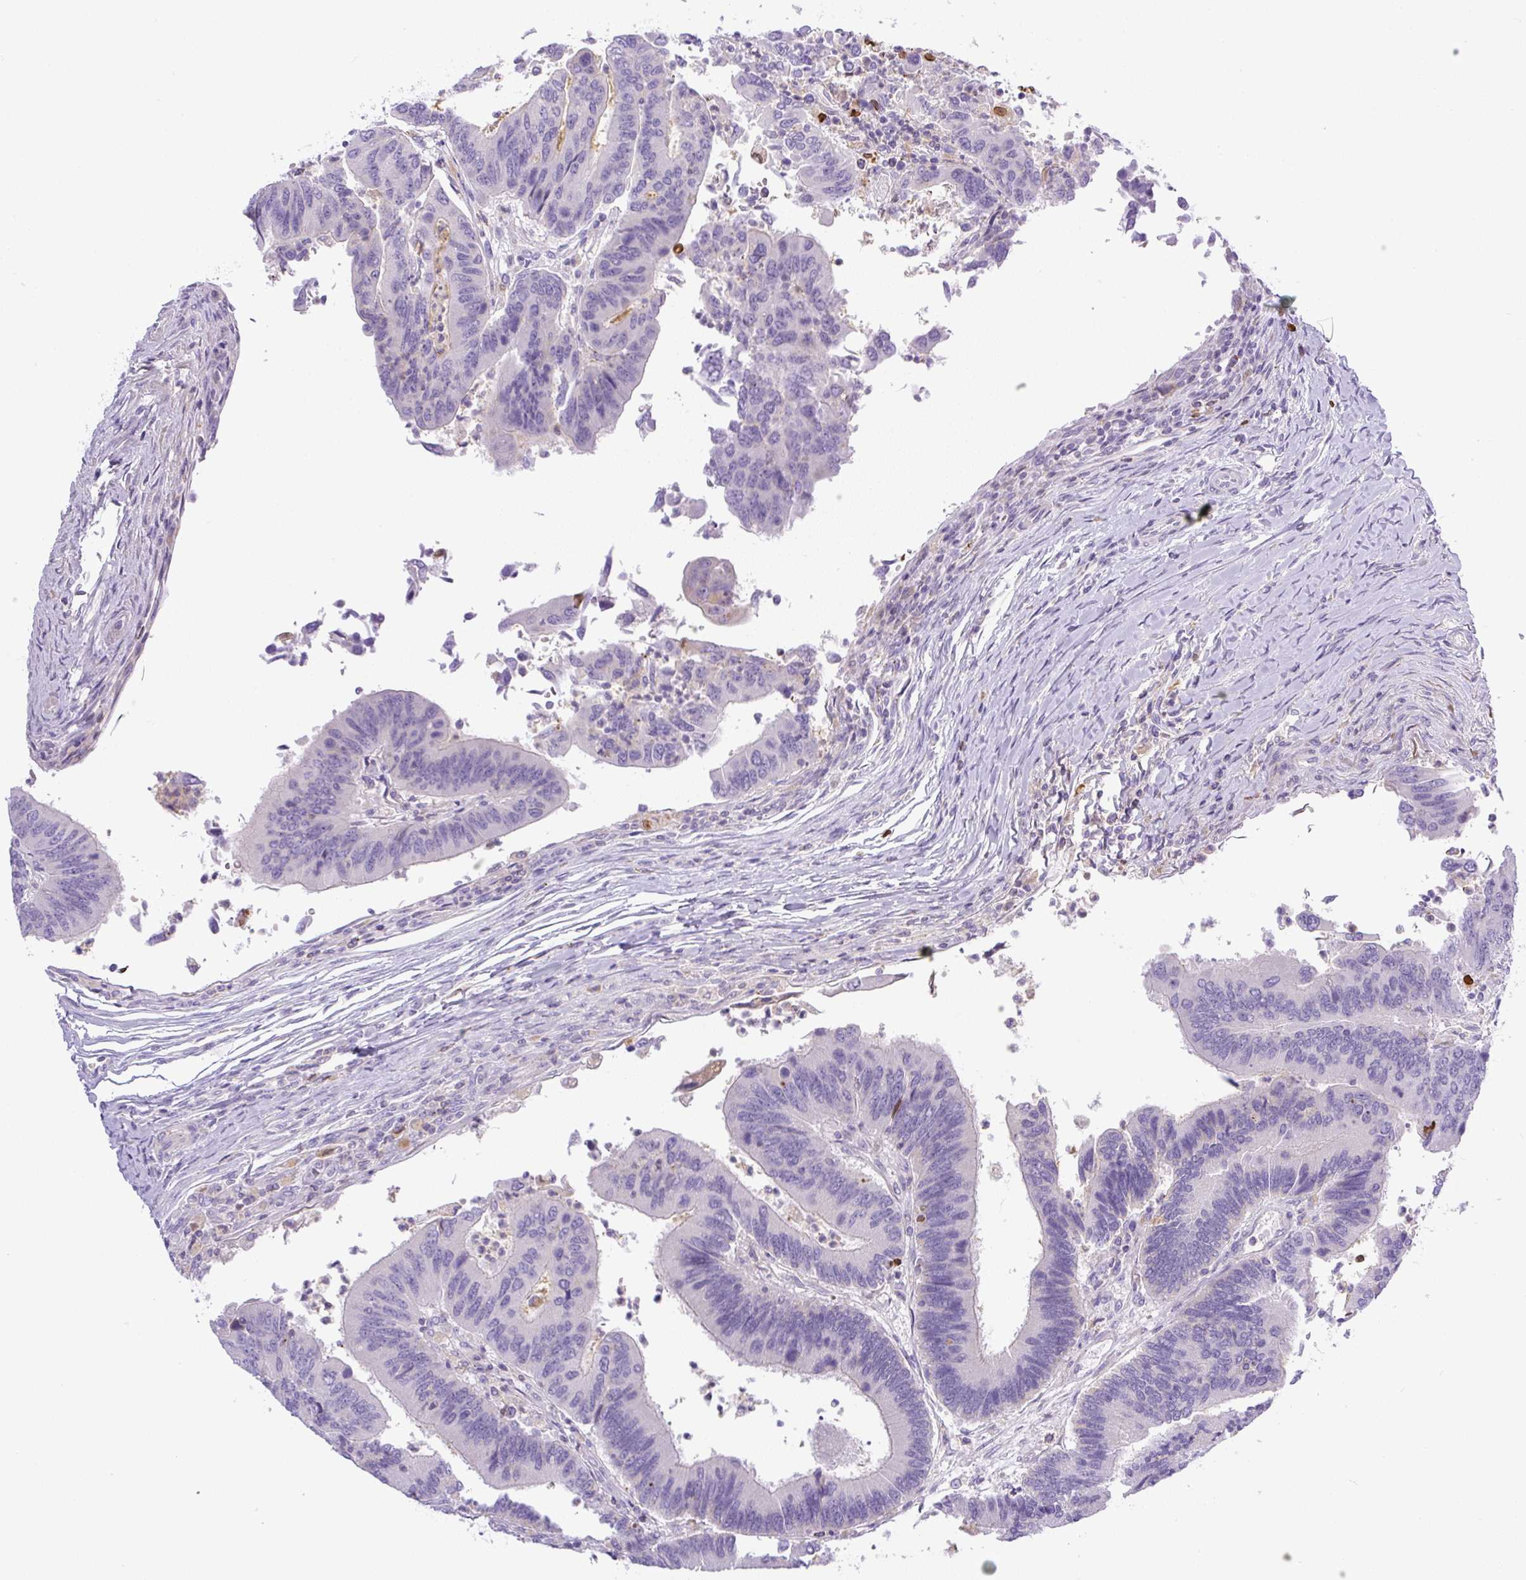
{"staining": {"intensity": "negative", "quantity": "none", "location": "none"}, "tissue": "colorectal cancer", "cell_type": "Tumor cells", "image_type": "cancer", "snomed": [{"axis": "morphology", "description": "Adenocarcinoma, NOS"}, {"axis": "topography", "description": "Colon"}], "caption": "High power microscopy histopathology image of an IHC micrograph of adenocarcinoma (colorectal), revealing no significant expression in tumor cells.", "gene": "PIP5KL1", "patient": {"sex": "female", "age": 67}}